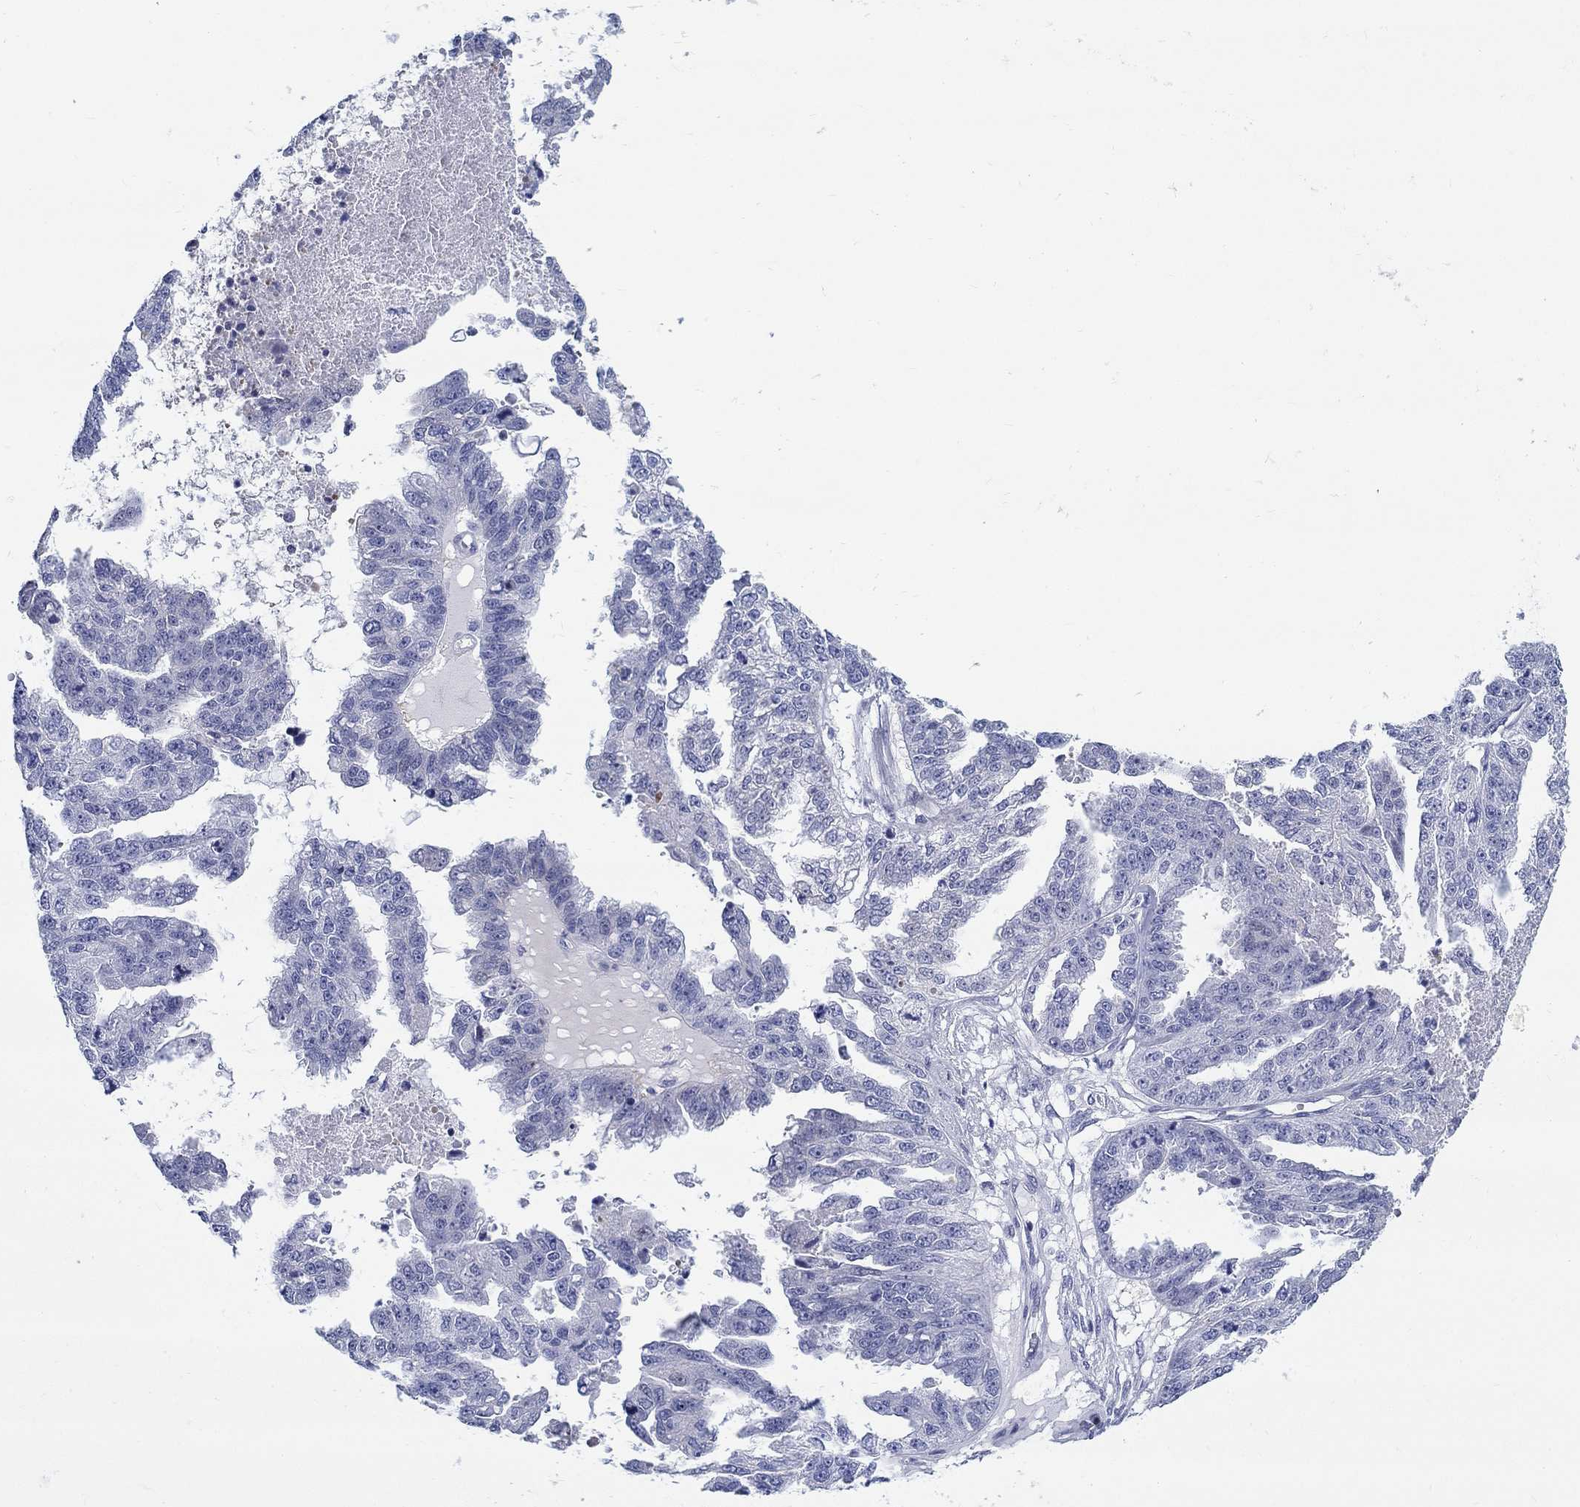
{"staining": {"intensity": "negative", "quantity": "none", "location": "none"}, "tissue": "ovarian cancer", "cell_type": "Tumor cells", "image_type": "cancer", "snomed": [{"axis": "morphology", "description": "Cystadenocarcinoma, serous, NOS"}, {"axis": "topography", "description": "Ovary"}], "caption": "IHC histopathology image of neoplastic tissue: serous cystadenocarcinoma (ovarian) stained with DAB displays no significant protein positivity in tumor cells. The staining is performed using DAB (3,3'-diaminobenzidine) brown chromogen with nuclei counter-stained in using hematoxylin.", "gene": "CRYGS", "patient": {"sex": "female", "age": 58}}